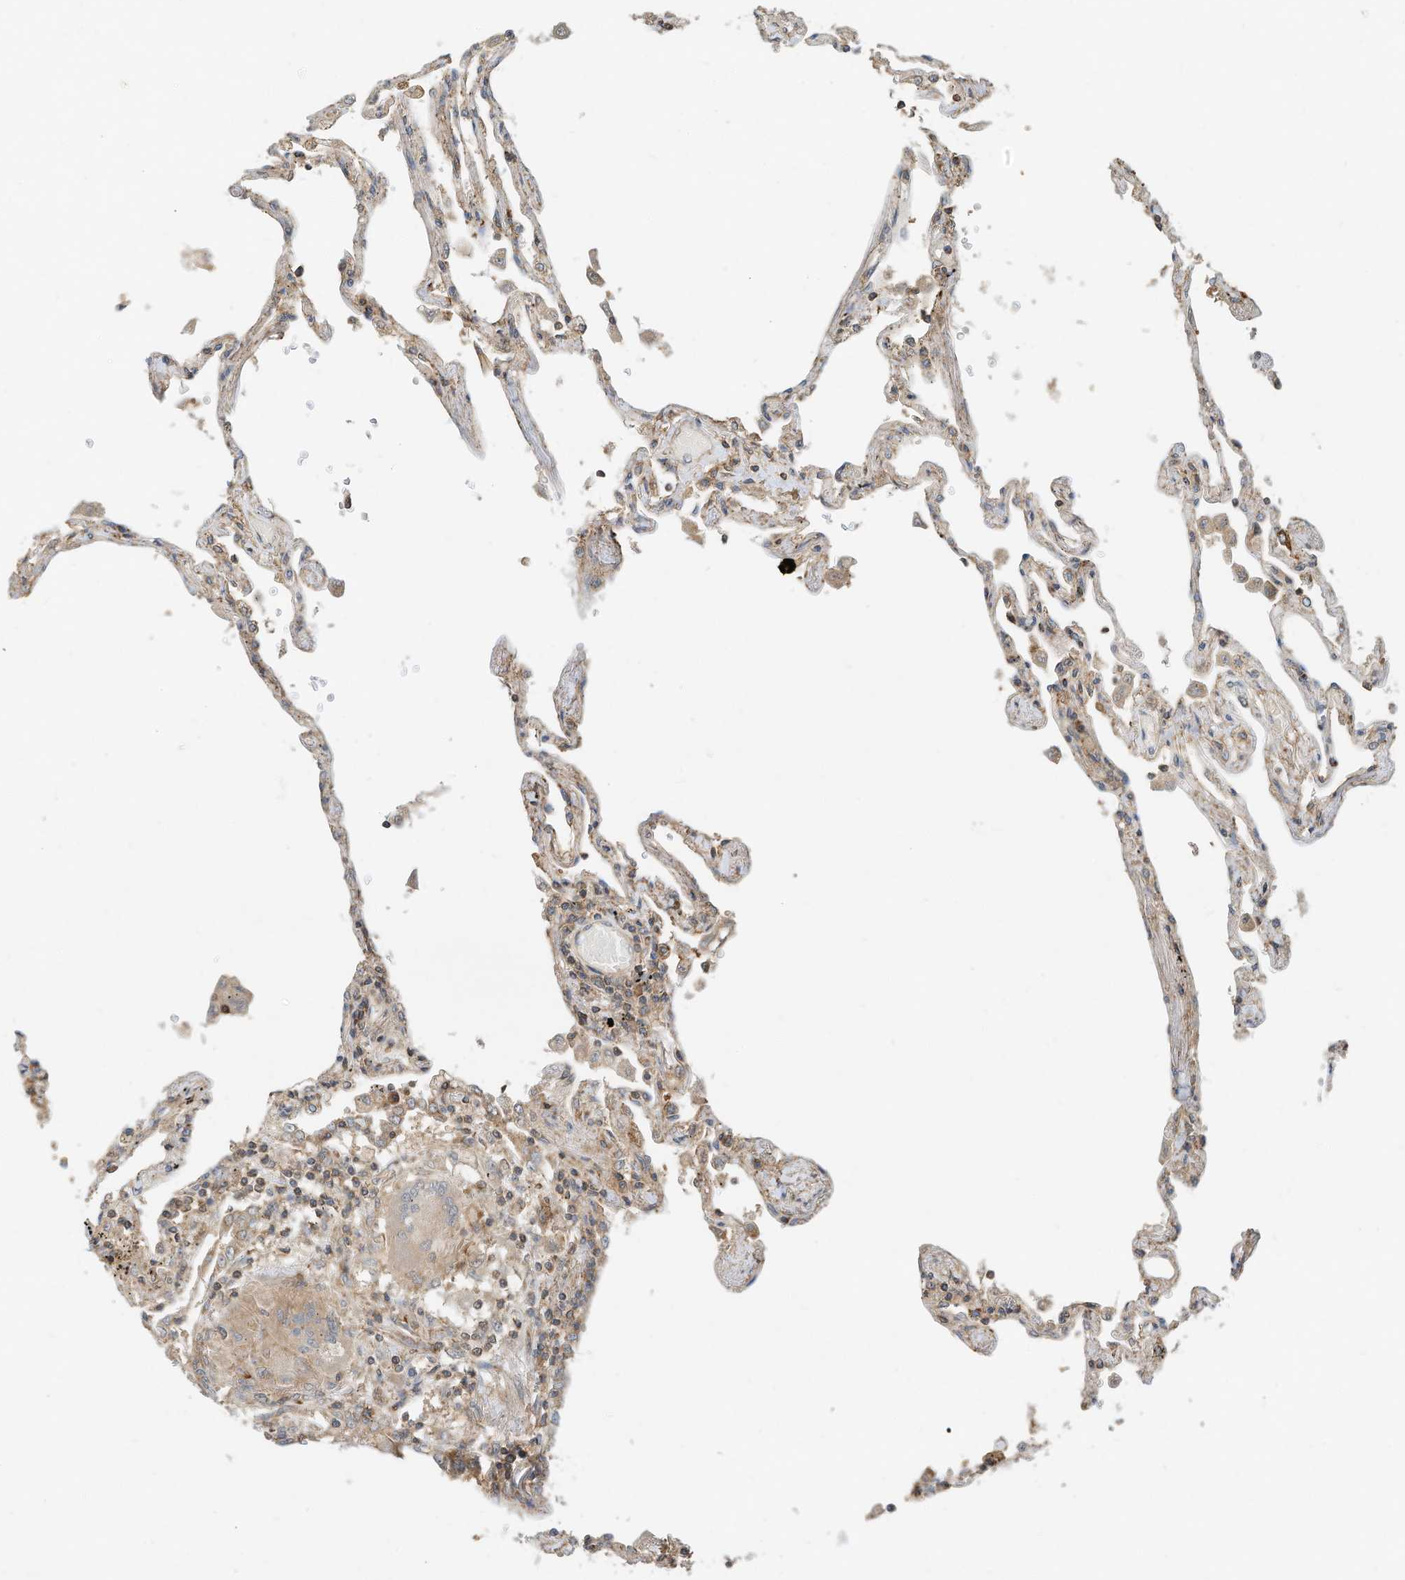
{"staining": {"intensity": "moderate", "quantity": ">75%", "location": "cytoplasmic/membranous"}, "tissue": "lung", "cell_type": "Alveolar cells", "image_type": "normal", "snomed": [{"axis": "morphology", "description": "Normal tissue, NOS"}, {"axis": "topography", "description": "Lung"}], "caption": "Moderate cytoplasmic/membranous protein expression is appreciated in about >75% of alveolar cells in lung. The staining is performed using DAB (3,3'-diaminobenzidine) brown chromogen to label protein expression. The nuclei are counter-stained blue using hematoxylin.", "gene": "CPAMD8", "patient": {"sex": "female", "age": 67}}